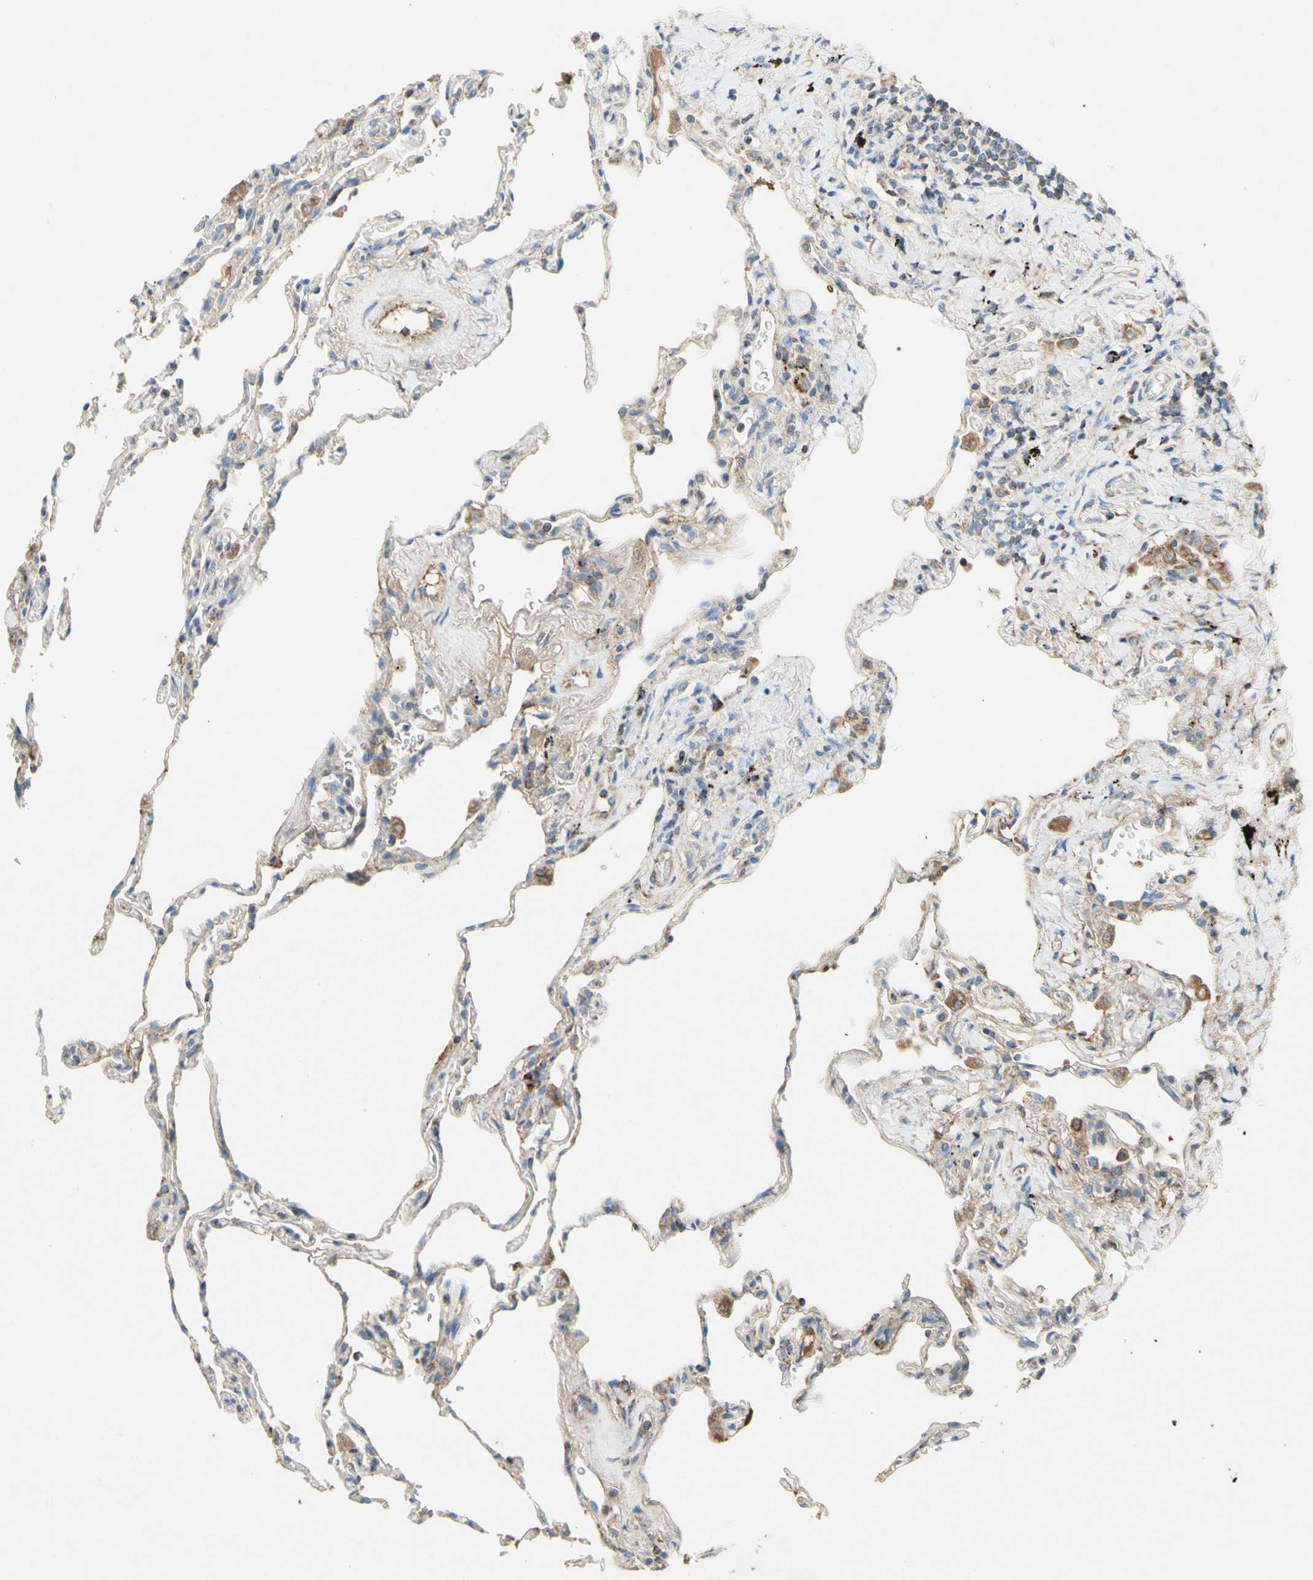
{"staining": {"intensity": "weak", "quantity": ">75%", "location": "cytoplasmic/membranous"}, "tissue": "lung", "cell_type": "Alveolar cells", "image_type": "normal", "snomed": [{"axis": "morphology", "description": "Normal tissue, NOS"}, {"axis": "topography", "description": "Lung"}], "caption": "Immunohistochemical staining of normal human lung exhibits weak cytoplasmic/membranous protein positivity in approximately >75% of alveolar cells.", "gene": "SDHB", "patient": {"sex": "male", "age": 59}}